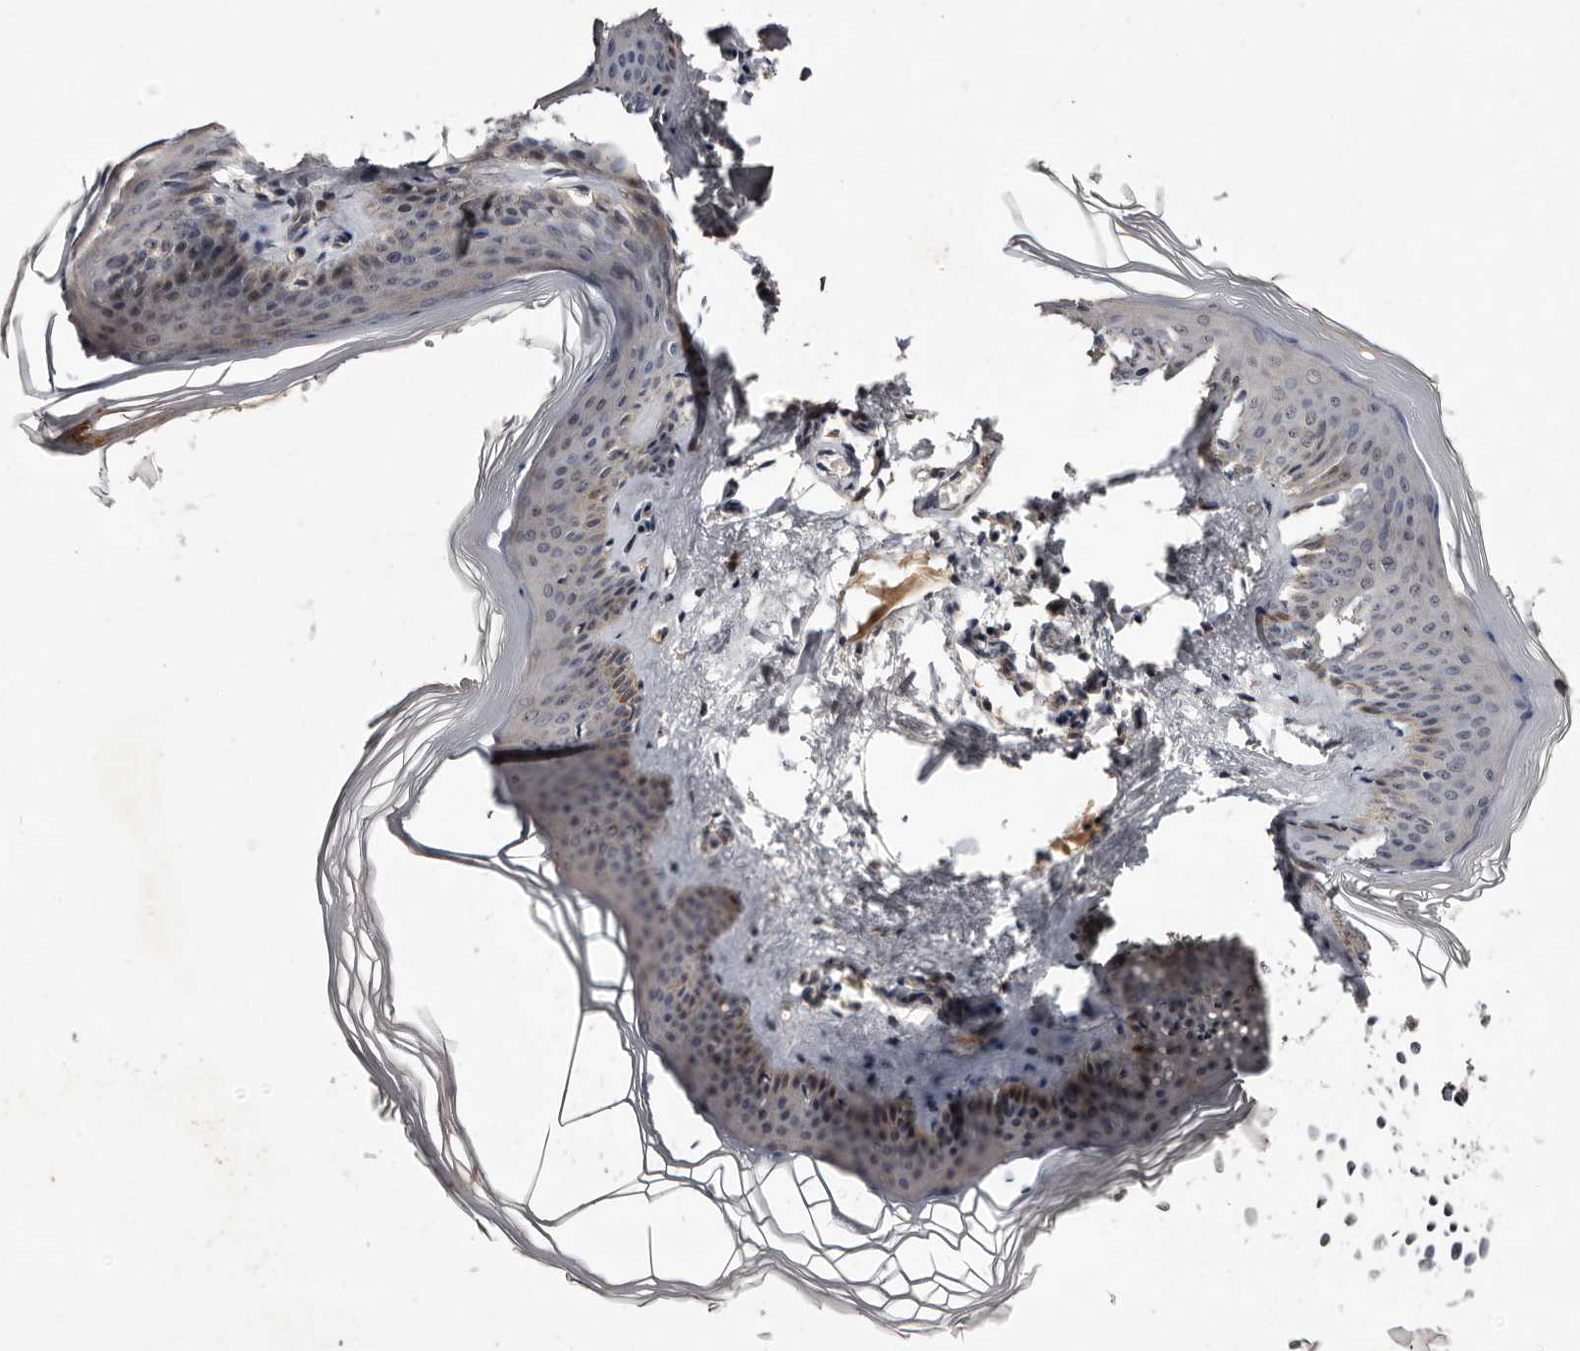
{"staining": {"intensity": "weak", "quantity": ">75%", "location": "cytoplasmic/membranous,nuclear"}, "tissue": "skin", "cell_type": "Fibroblasts", "image_type": "normal", "snomed": [{"axis": "morphology", "description": "Normal tissue, NOS"}, {"axis": "topography", "description": "Skin"}], "caption": "About >75% of fibroblasts in normal skin demonstrate weak cytoplasmic/membranous,nuclear protein expression as visualized by brown immunohistochemical staining.", "gene": "LANCL2", "patient": {"sex": "female", "age": 27}}